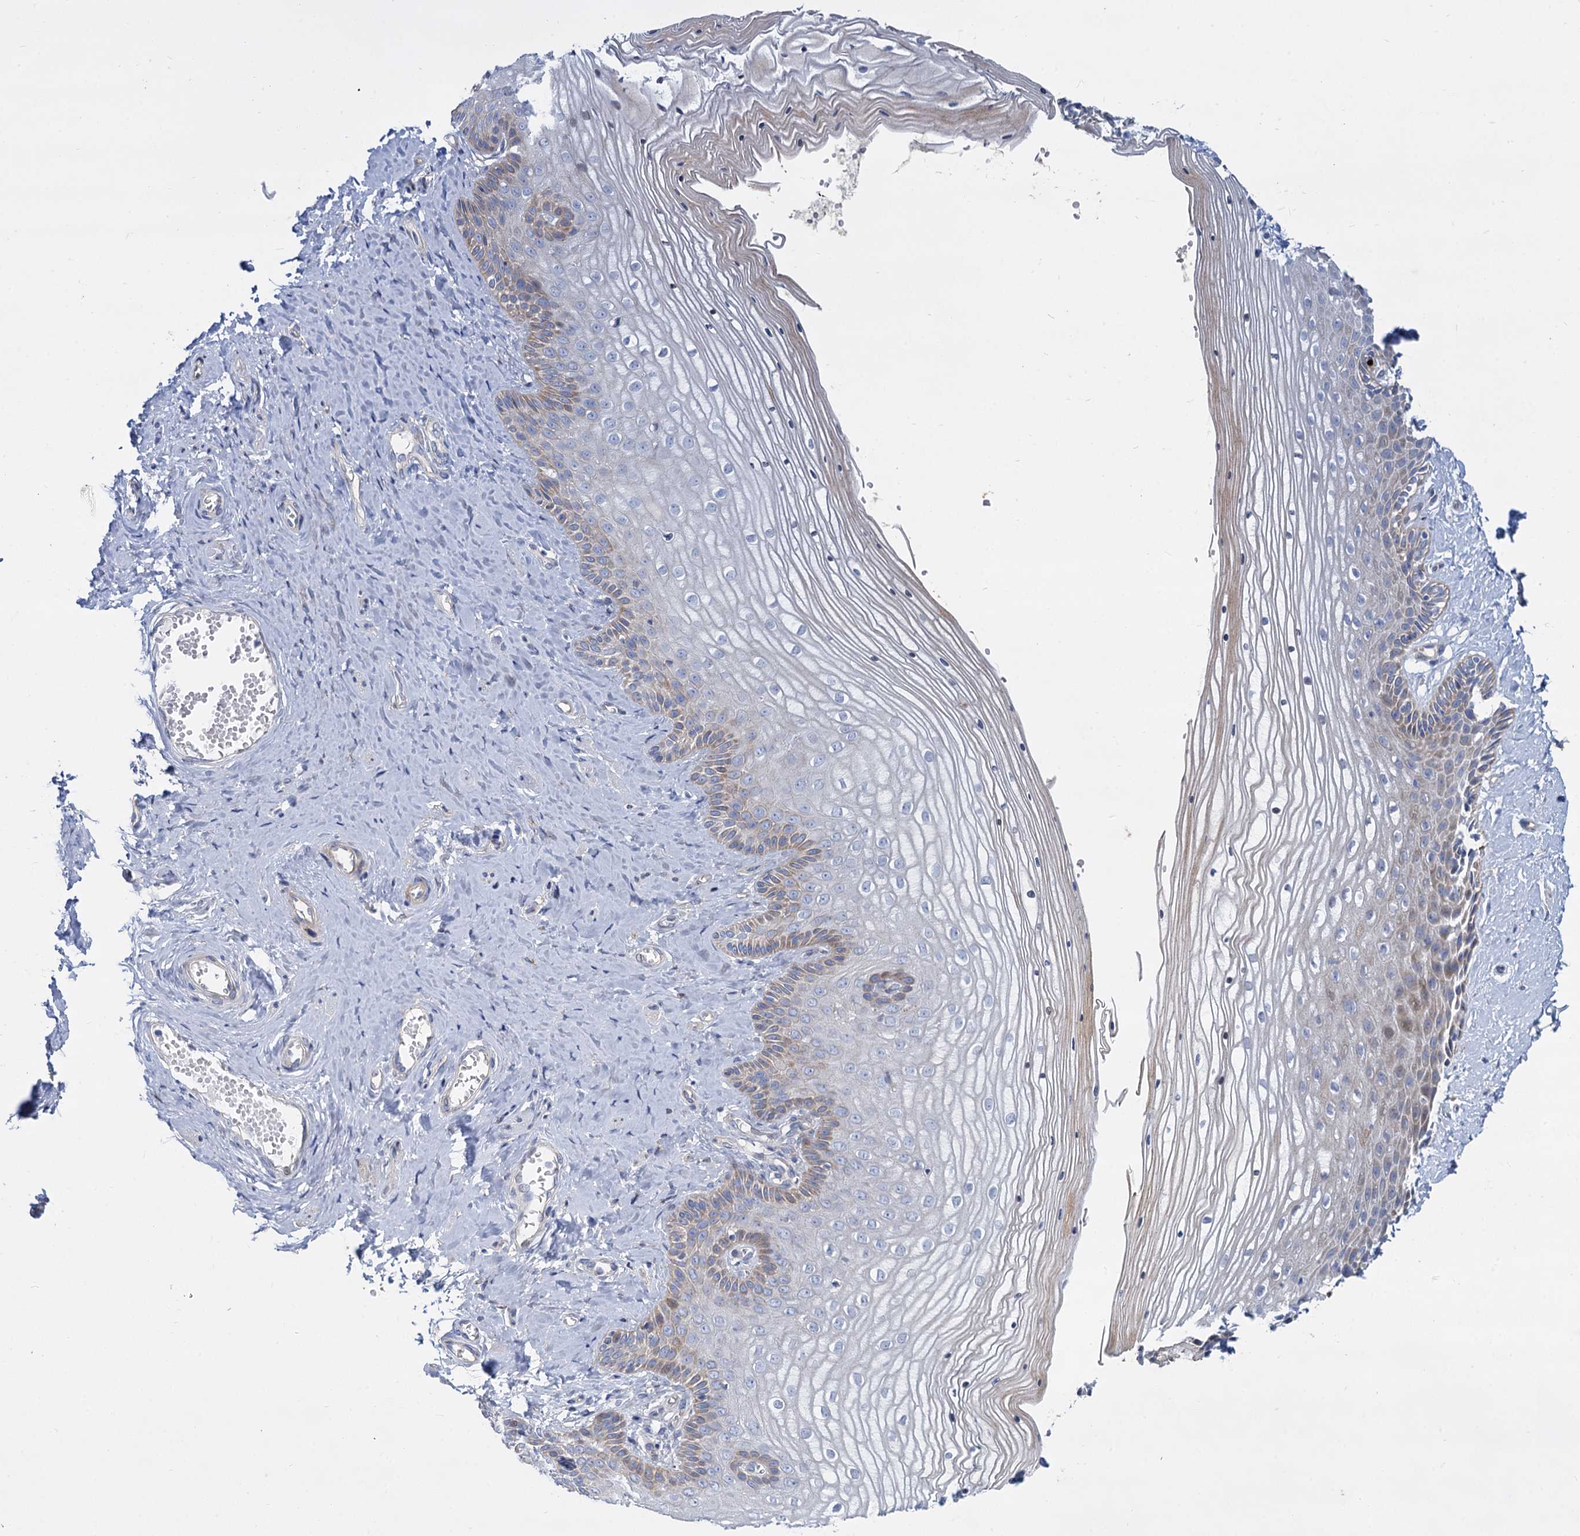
{"staining": {"intensity": "weak", "quantity": "<25%", "location": "cytoplasmic/membranous"}, "tissue": "vagina", "cell_type": "Squamous epithelial cells", "image_type": "normal", "snomed": [{"axis": "morphology", "description": "Normal tissue, NOS"}, {"axis": "topography", "description": "Vagina"}, {"axis": "topography", "description": "Cervix"}], "caption": "Human vagina stained for a protein using immunohistochemistry displays no expression in squamous epithelial cells.", "gene": "TRIM77", "patient": {"sex": "female", "age": 40}}